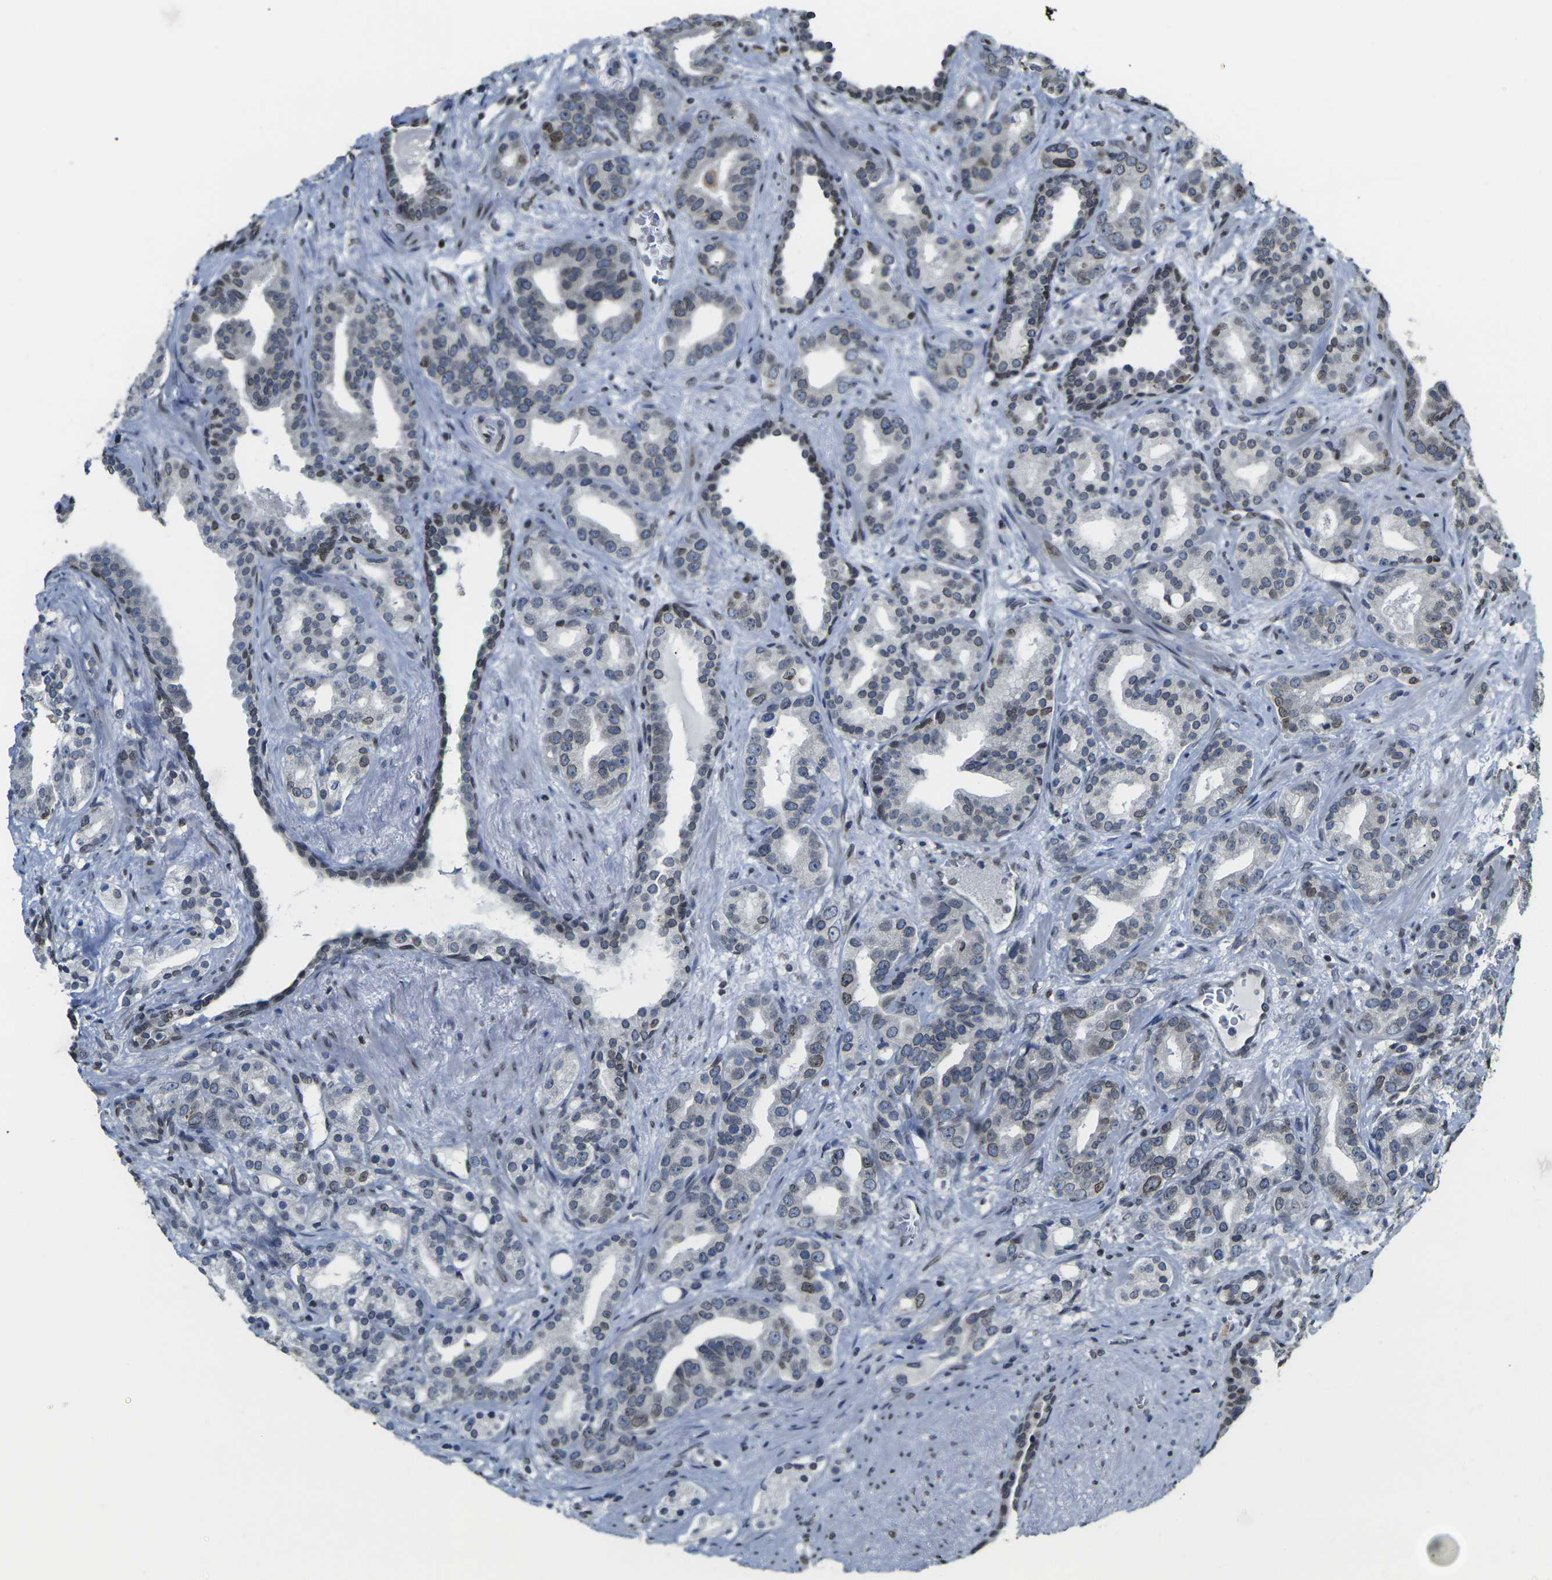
{"staining": {"intensity": "moderate", "quantity": "<25%", "location": "cytoplasmic/membranous,nuclear"}, "tissue": "prostate cancer", "cell_type": "Tumor cells", "image_type": "cancer", "snomed": [{"axis": "morphology", "description": "Adenocarcinoma, Low grade"}, {"axis": "topography", "description": "Prostate"}], "caption": "Human prostate cancer stained for a protein (brown) reveals moderate cytoplasmic/membranous and nuclear positive staining in approximately <25% of tumor cells.", "gene": "BRDT", "patient": {"sex": "male", "age": 63}}